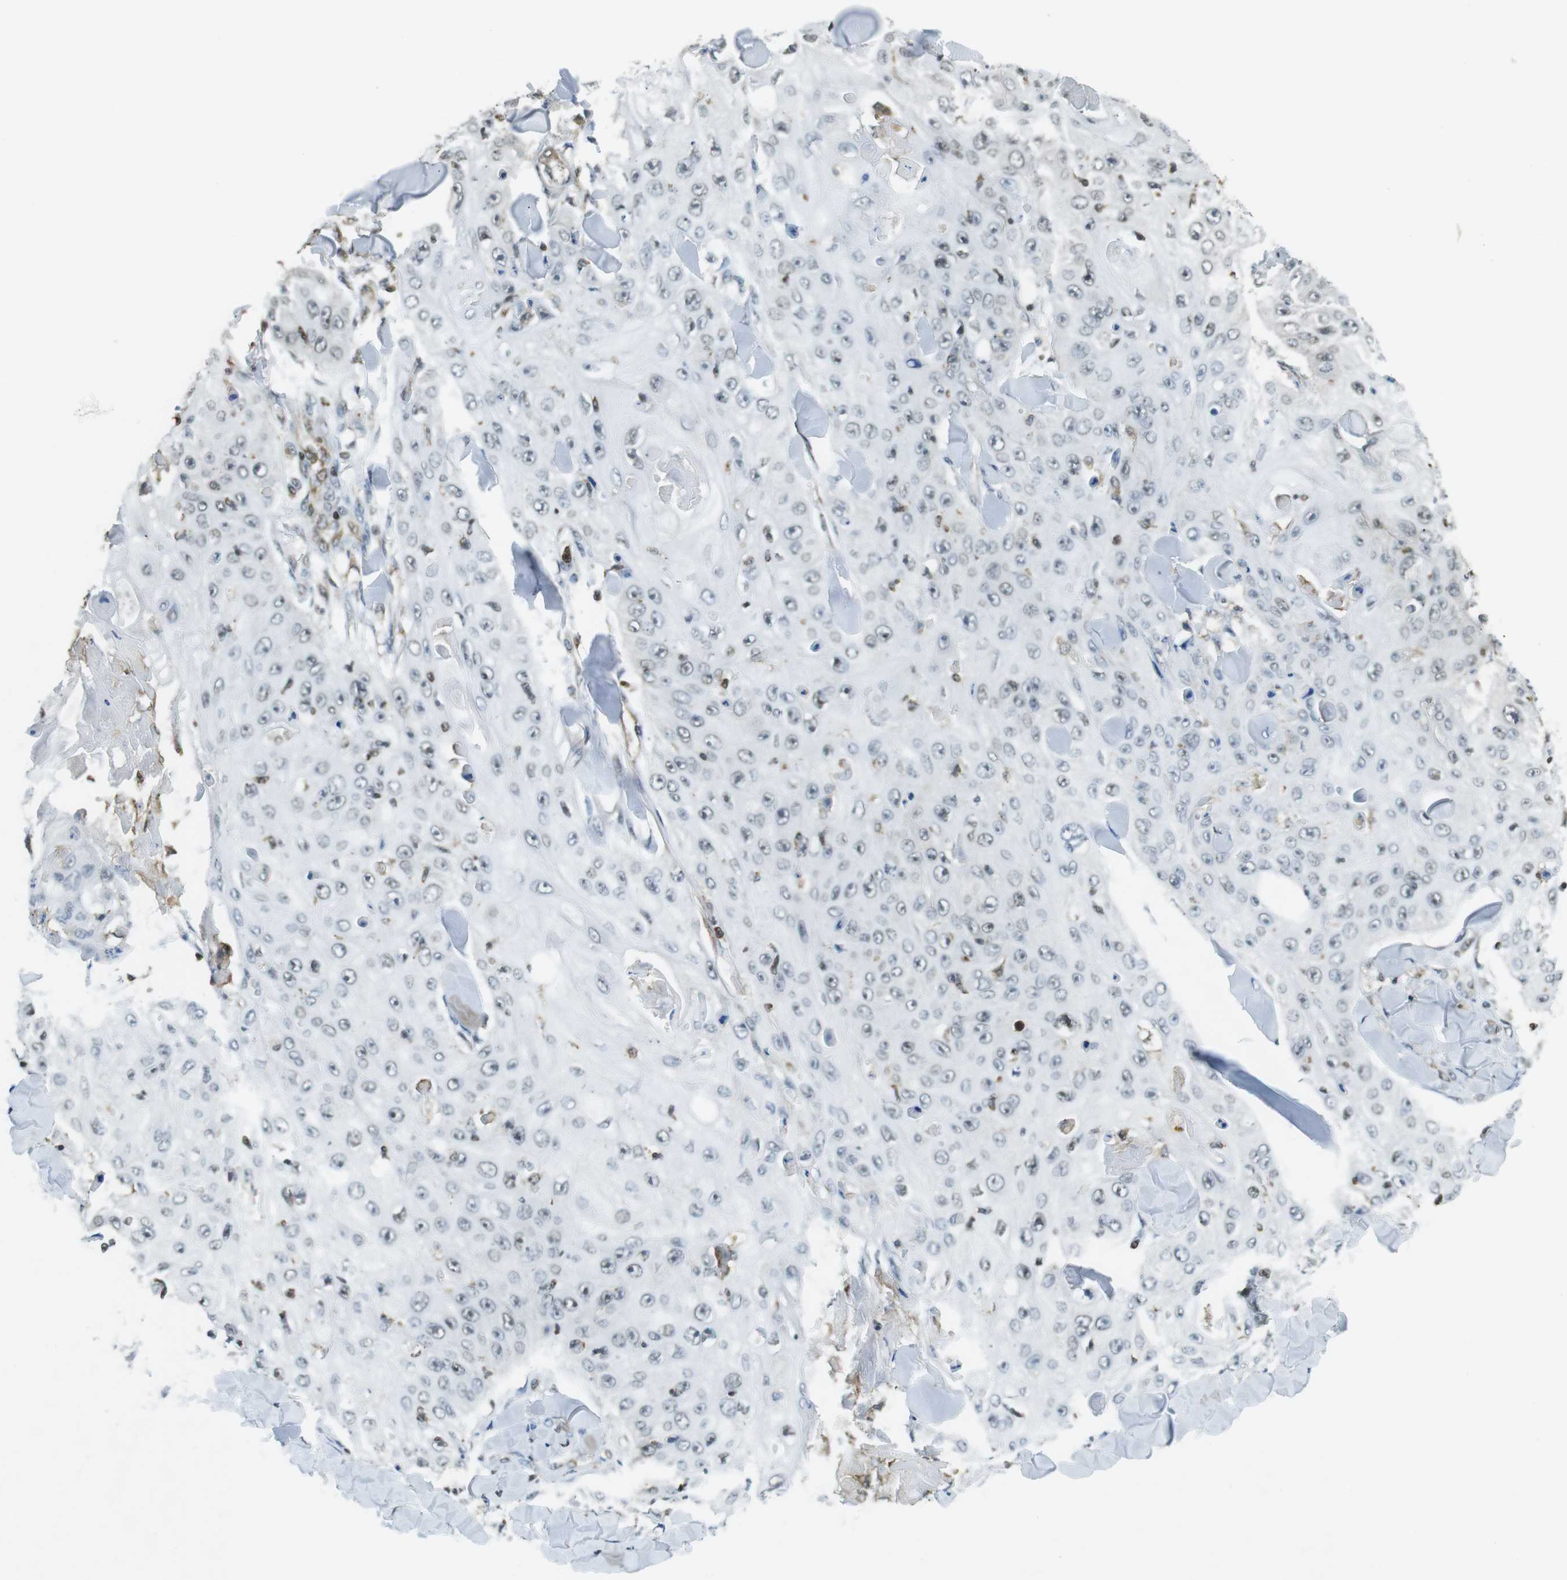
{"staining": {"intensity": "negative", "quantity": "none", "location": "none"}, "tissue": "skin cancer", "cell_type": "Tumor cells", "image_type": "cancer", "snomed": [{"axis": "morphology", "description": "Squamous cell carcinoma, NOS"}, {"axis": "topography", "description": "Skin"}], "caption": "A photomicrograph of human skin squamous cell carcinoma is negative for staining in tumor cells. Nuclei are stained in blue.", "gene": "STK10", "patient": {"sex": "male", "age": 86}}